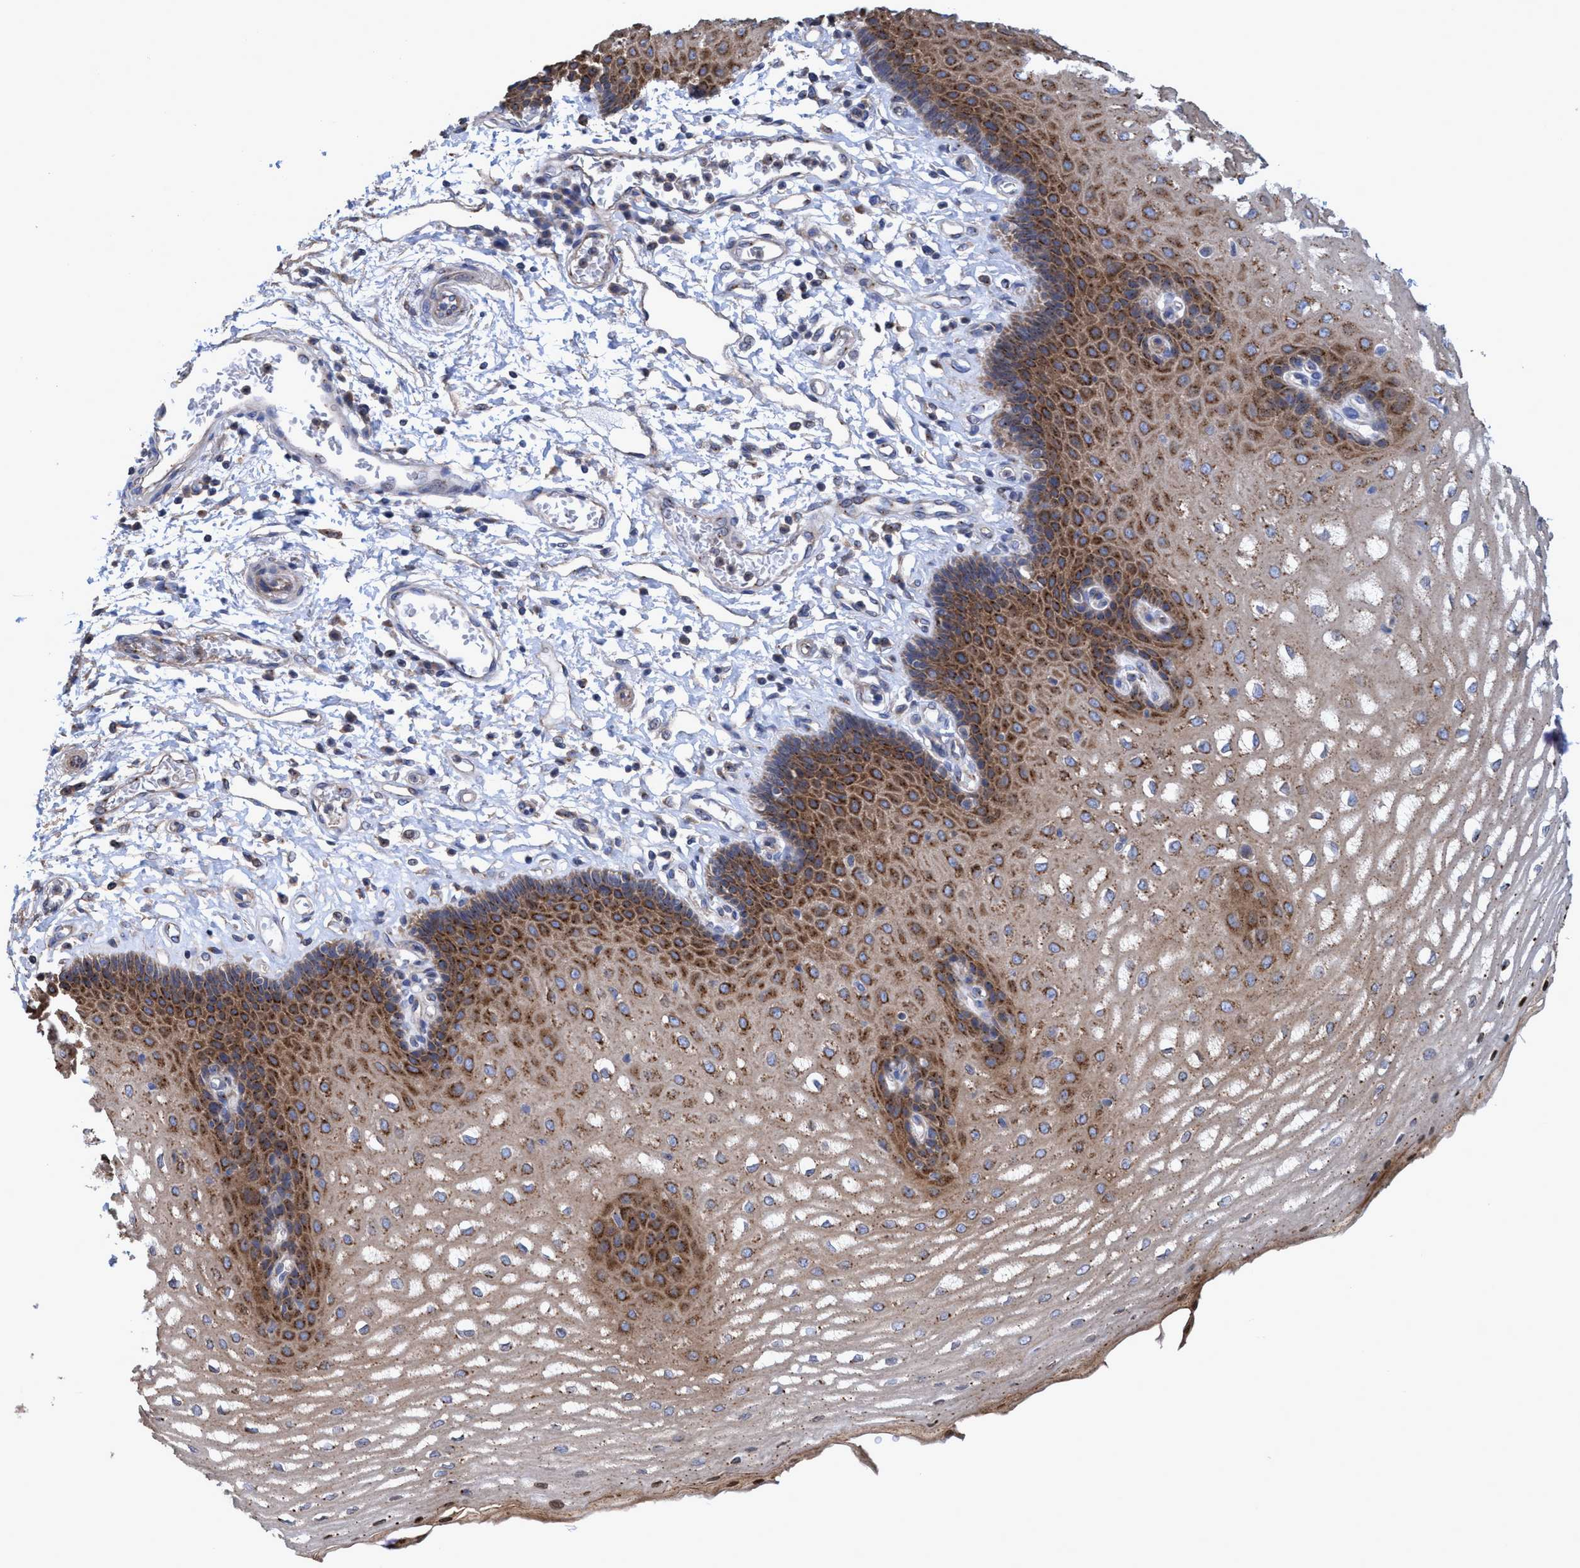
{"staining": {"intensity": "strong", "quantity": ">75%", "location": "cytoplasmic/membranous"}, "tissue": "esophagus", "cell_type": "Squamous epithelial cells", "image_type": "normal", "snomed": [{"axis": "morphology", "description": "Normal tissue, NOS"}, {"axis": "topography", "description": "Esophagus"}], "caption": "DAB immunohistochemical staining of benign esophagus exhibits strong cytoplasmic/membranous protein expression in about >75% of squamous epithelial cells. The staining was performed using DAB to visualize the protein expression in brown, while the nuclei were stained in blue with hematoxylin (Magnification: 20x).", "gene": "BICD2", "patient": {"sex": "male", "age": 54}}